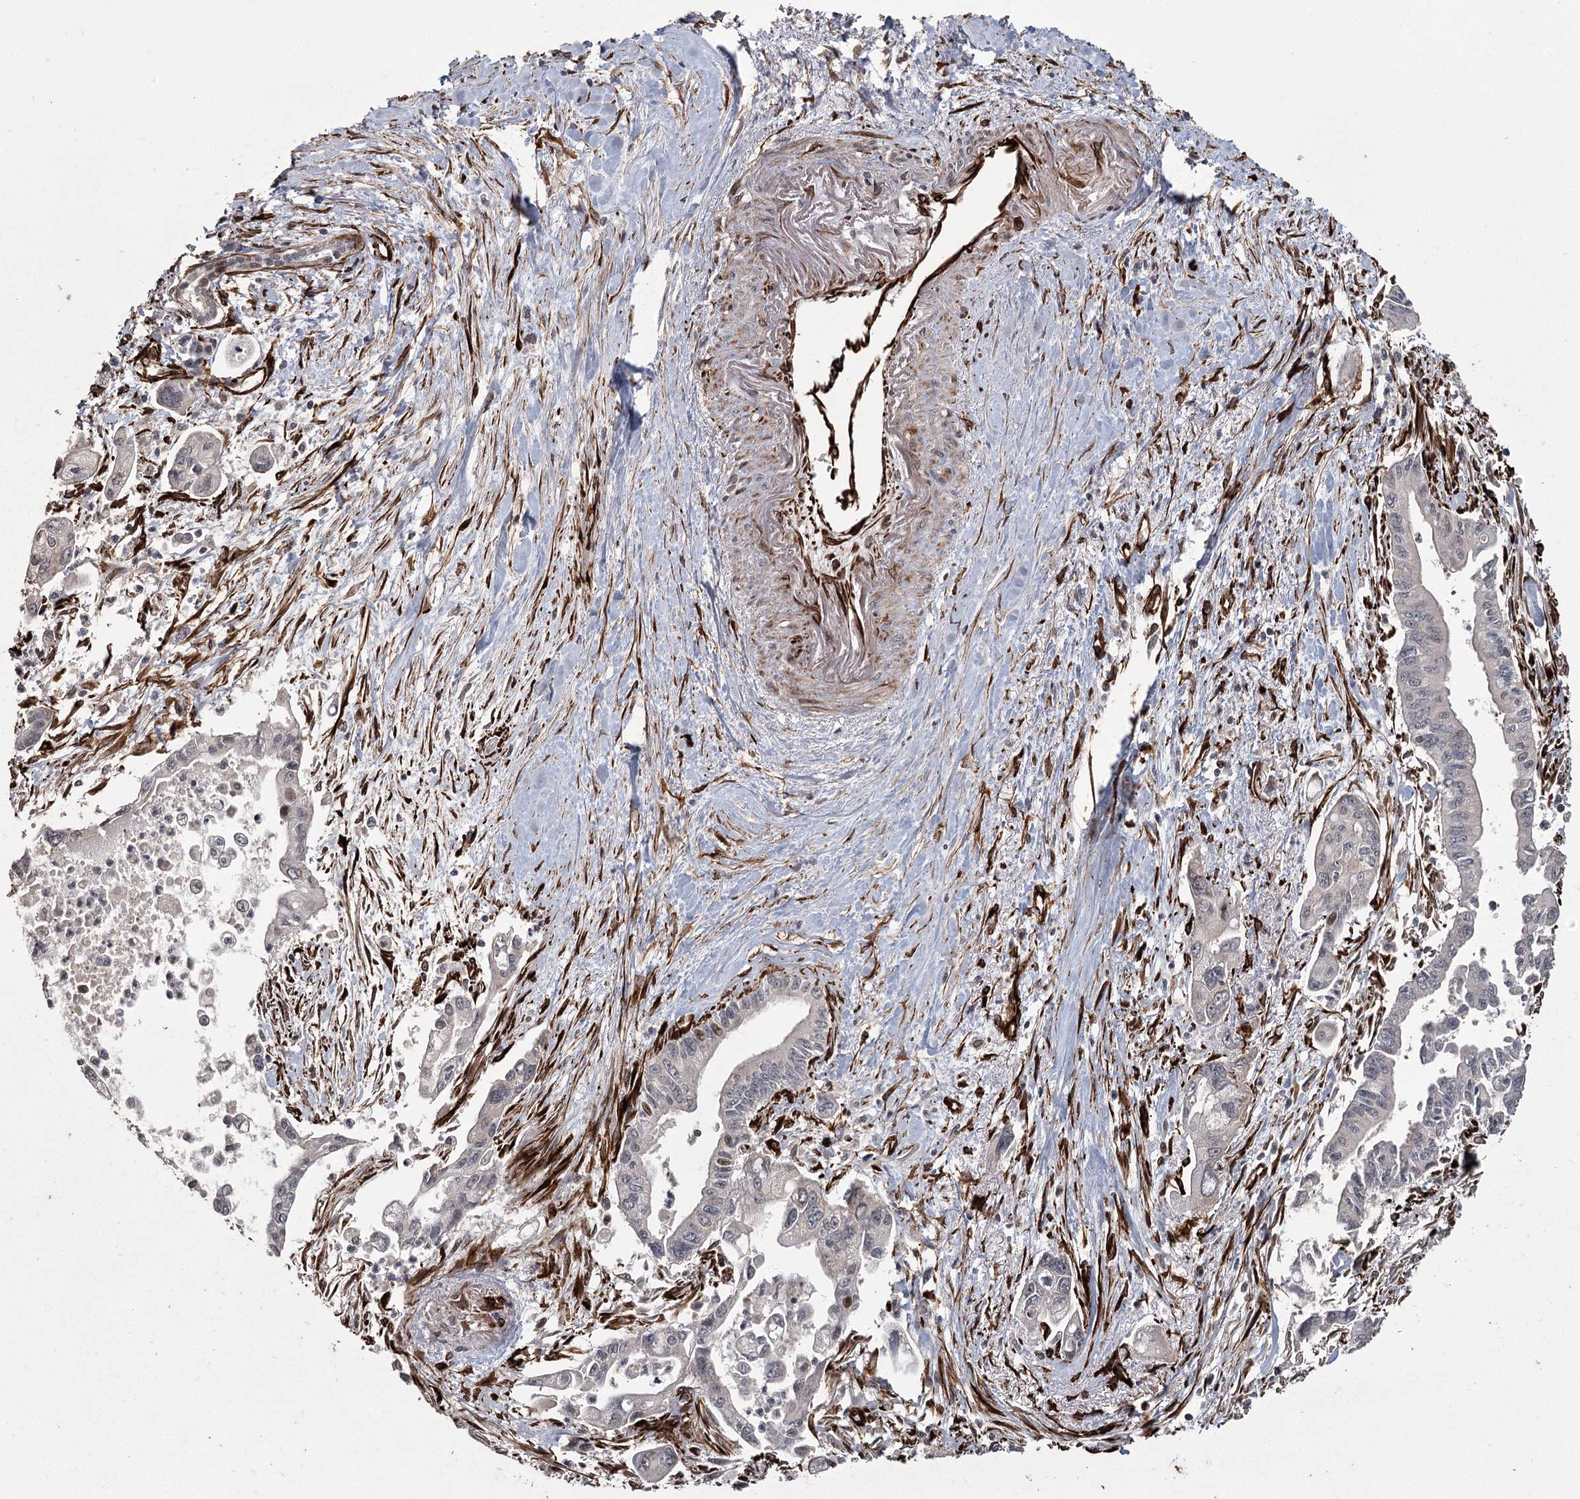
{"staining": {"intensity": "negative", "quantity": "none", "location": "none"}, "tissue": "pancreatic cancer", "cell_type": "Tumor cells", "image_type": "cancer", "snomed": [{"axis": "morphology", "description": "Adenocarcinoma, NOS"}, {"axis": "topography", "description": "Pancreas"}], "caption": "There is no significant positivity in tumor cells of pancreatic cancer.", "gene": "RPAP3", "patient": {"sex": "male", "age": 70}}